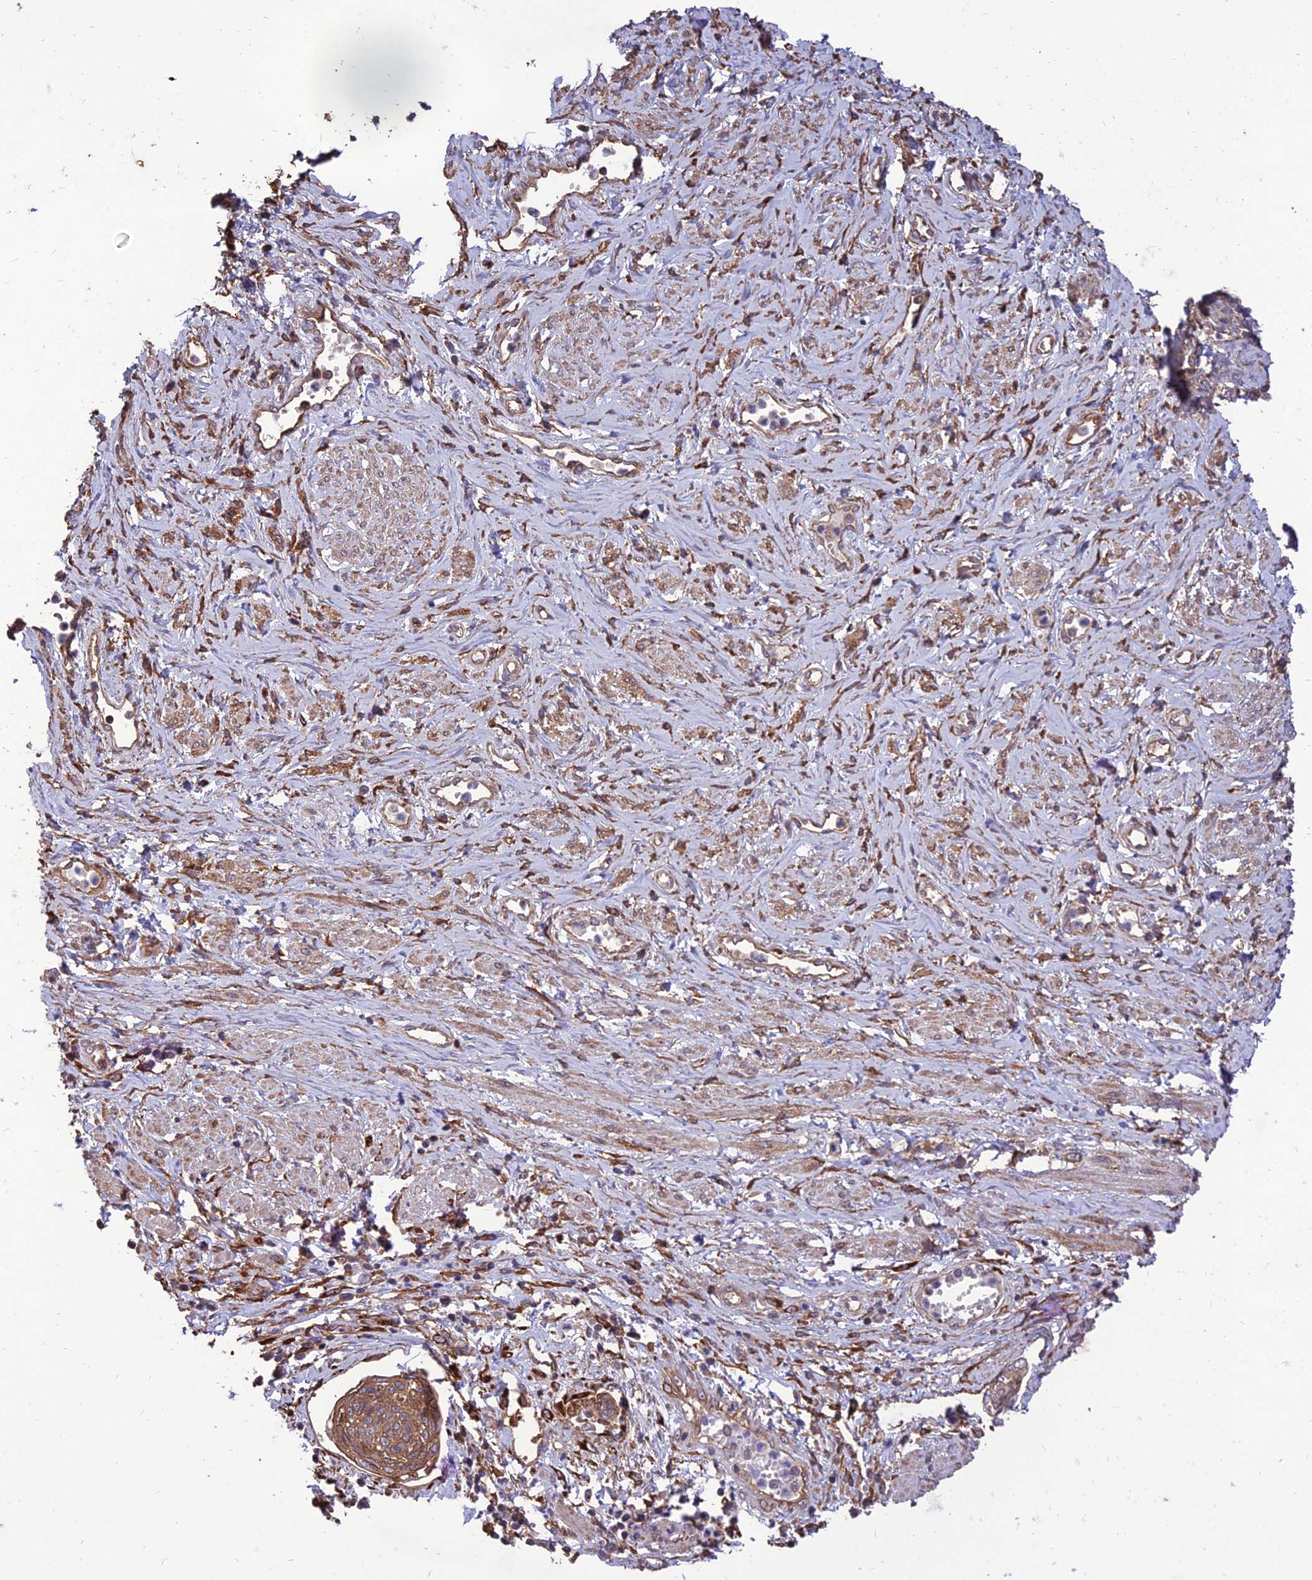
{"staining": {"intensity": "moderate", "quantity": ">75%", "location": "cytoplasmic/membranous"}, "tissue": "cervical cancer", "cell_type": "Tumor cells", "image_type": "cancer", "snomed": [{"axis": "morphology", "description": "Squamous cell carcinoma, NOS"}, {"axis": "topography", "description": "Cervix"}], "caption": "An immunohistochemistry histopathology image of tumor tissue is shown. Protein staining in brown highlights moderate cytoplasmic/membranous positivity in cervical cancer (squamous cell carcinoma) within tumor cells.", "gene": "CRTAP", "patient": {"sex": "female", "age": 34}}